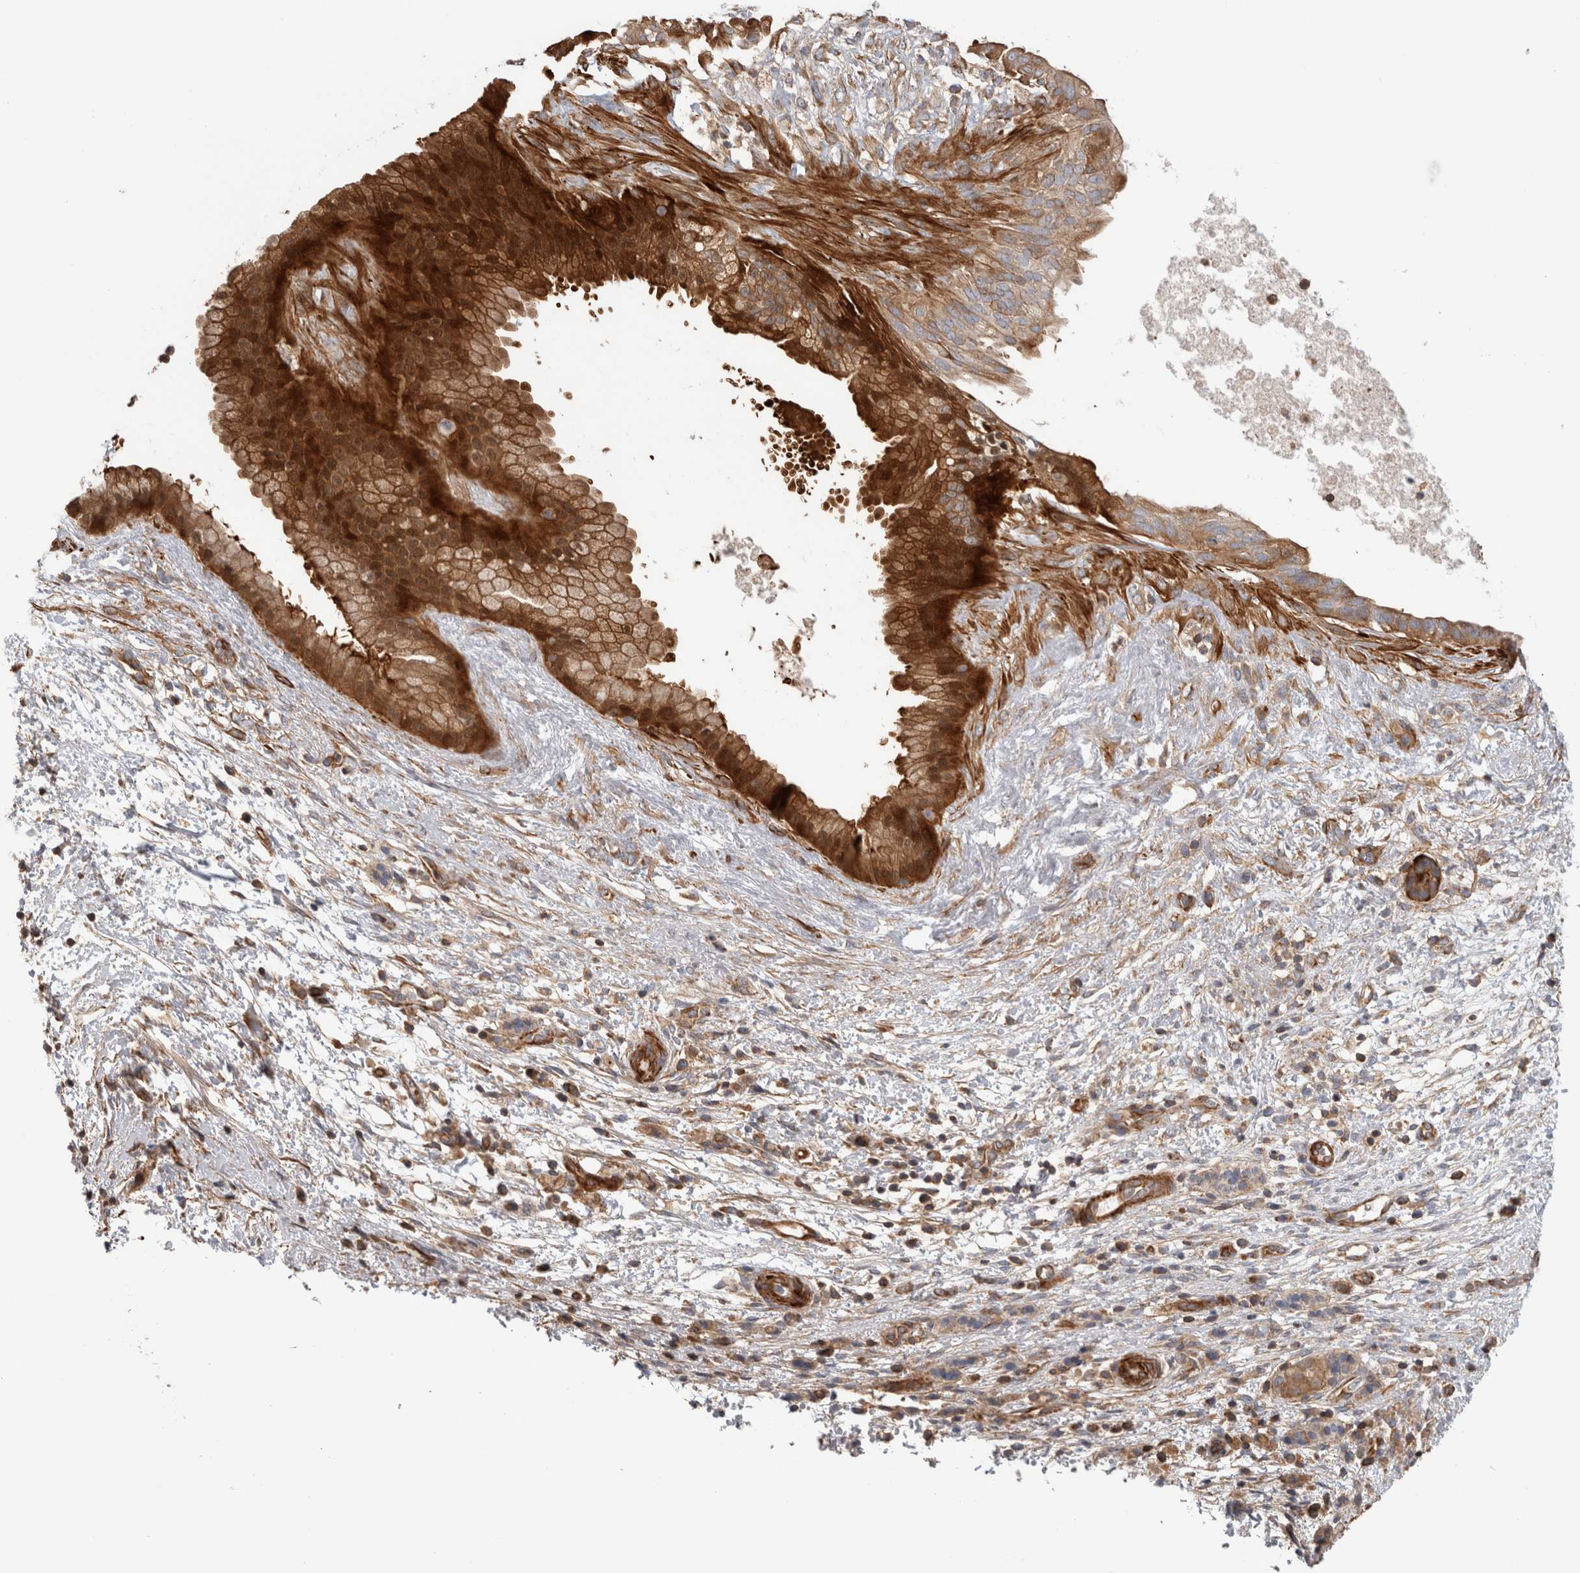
{"staining": {"intensity": "moderate", "quantity": ">75%", "location": "cytoplasmic/membranous"}, "tissue": "pancreatic cancer", "cell_type": "Tumor cells", "image_type": "cancer", "snomed": [{"axis": "morphology", "description": "Adenocarcinoma, NOS"}, {"axis": "topography", "description": "Pancreas"}], "caption": "Immunohistochemistry (DAB (3,3'-diaminobenzidine)) staining of pancreatic cancer (adenocarcinoma) reveals moderate cytoplasmic/membranous protein expression in approximately >75% of tumor cells. The staining is performed using DAB brown chromogen to label protein expression. The nuclei are counter-stained blue using hematoxylin.", "gene": "SFXN2", "patient": {"sex": "female", "age": 78}}